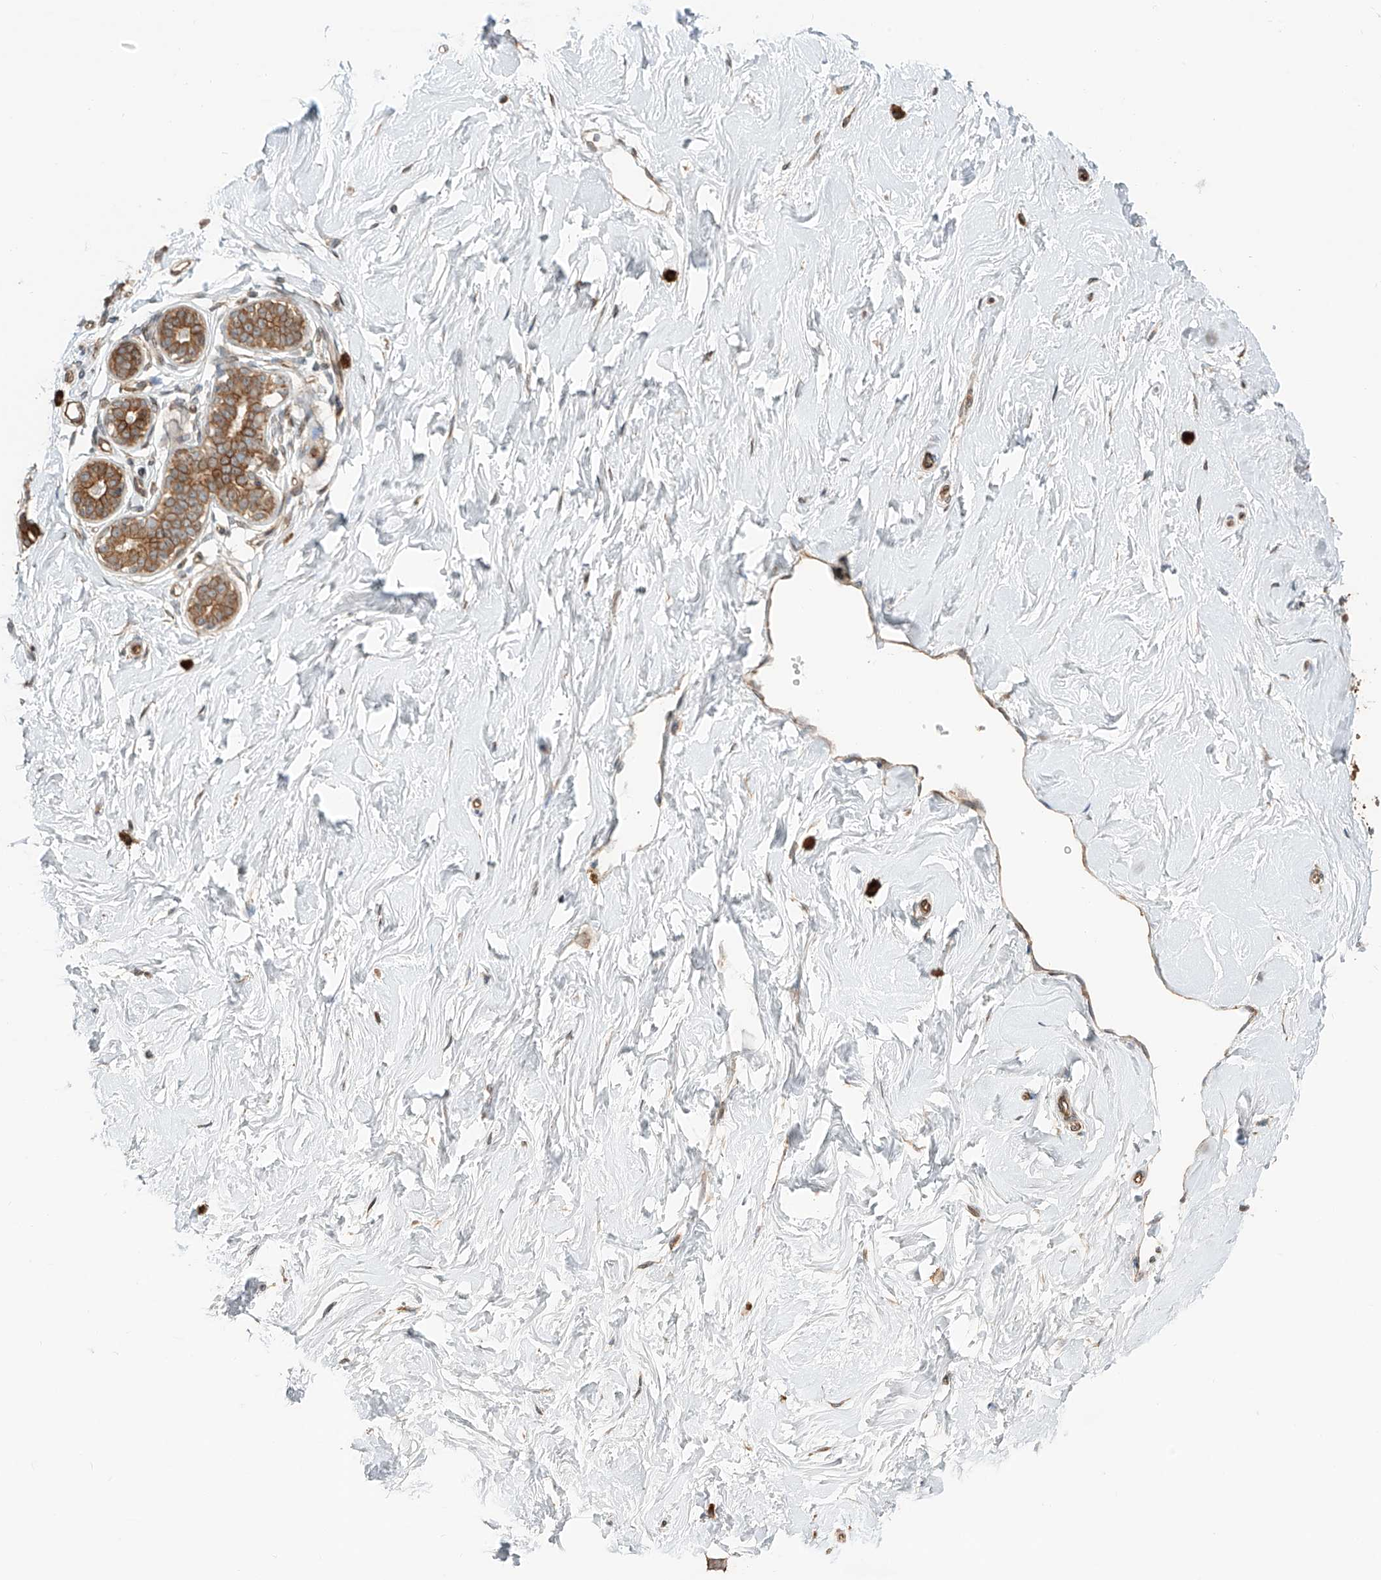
{"staining": {"intensity": "moderate", "quantity": "25%-75%", "location": "cytoplasmic/membranous"}, "tissue": "breast", "cell_type": "Adipocytes", "image_type": "normal", "snomed": [{"axis": "morphology", "description": "Normal tissue, NOS"}, {"axis": "morphology", "description": "Adenoma, NOS"}, {"axis": "topography", "description": "Breast"}], "caption": "IHC histopathology image of normal human breast stained for a protein (brown), which reveals medium levels of moderate cytoplasmic/membranous expression in about 25%-75% of adipocytes.", "gene": "CEP162", "patient": {"sex": "female", "age": 23}}